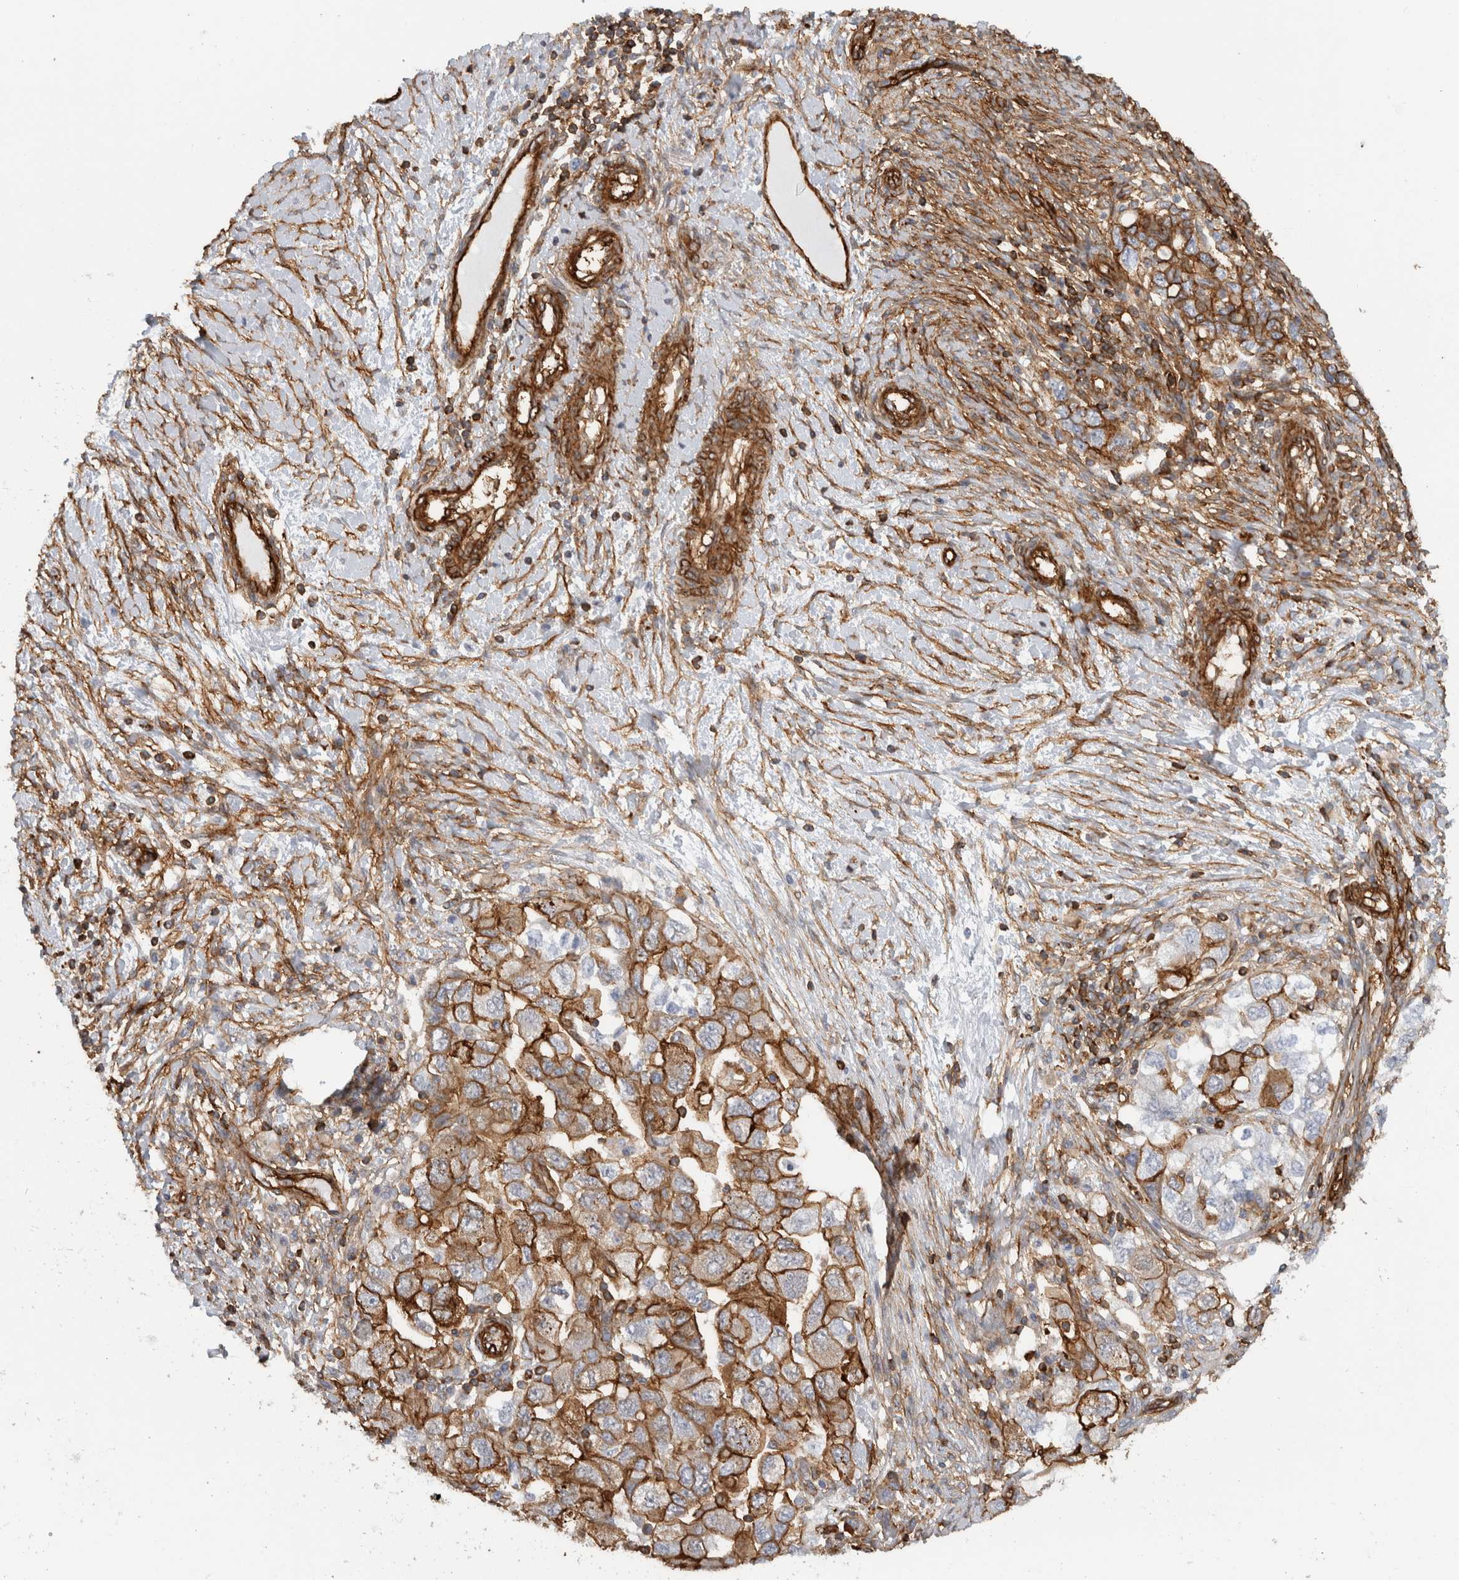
{"staining": {"intensity": "strong", "quantity": ">75%", "location": "cytoplasmic/membranous"}, "tissue": "ovarian cancer", "cell_type": "Tumor cells", "image_type": "cancer", "snomed": [{"axis": "morphology", "description": "Carcinoma, NOS"}, {"axis": "morphology", "description": "Cystadenocarcinoma, serous, NOS"}, {"axis": "topography", "description": "Ovary"}], "caption": "Ovarian cancer (serous cystadenocarcinoma) stained with immunohistochemistry shows strong cytoplasmic/membranous expression in approximately >75% of tumor cells.", "gene": "AHNAK", "patient": {"sex": "female", "age": 69}}